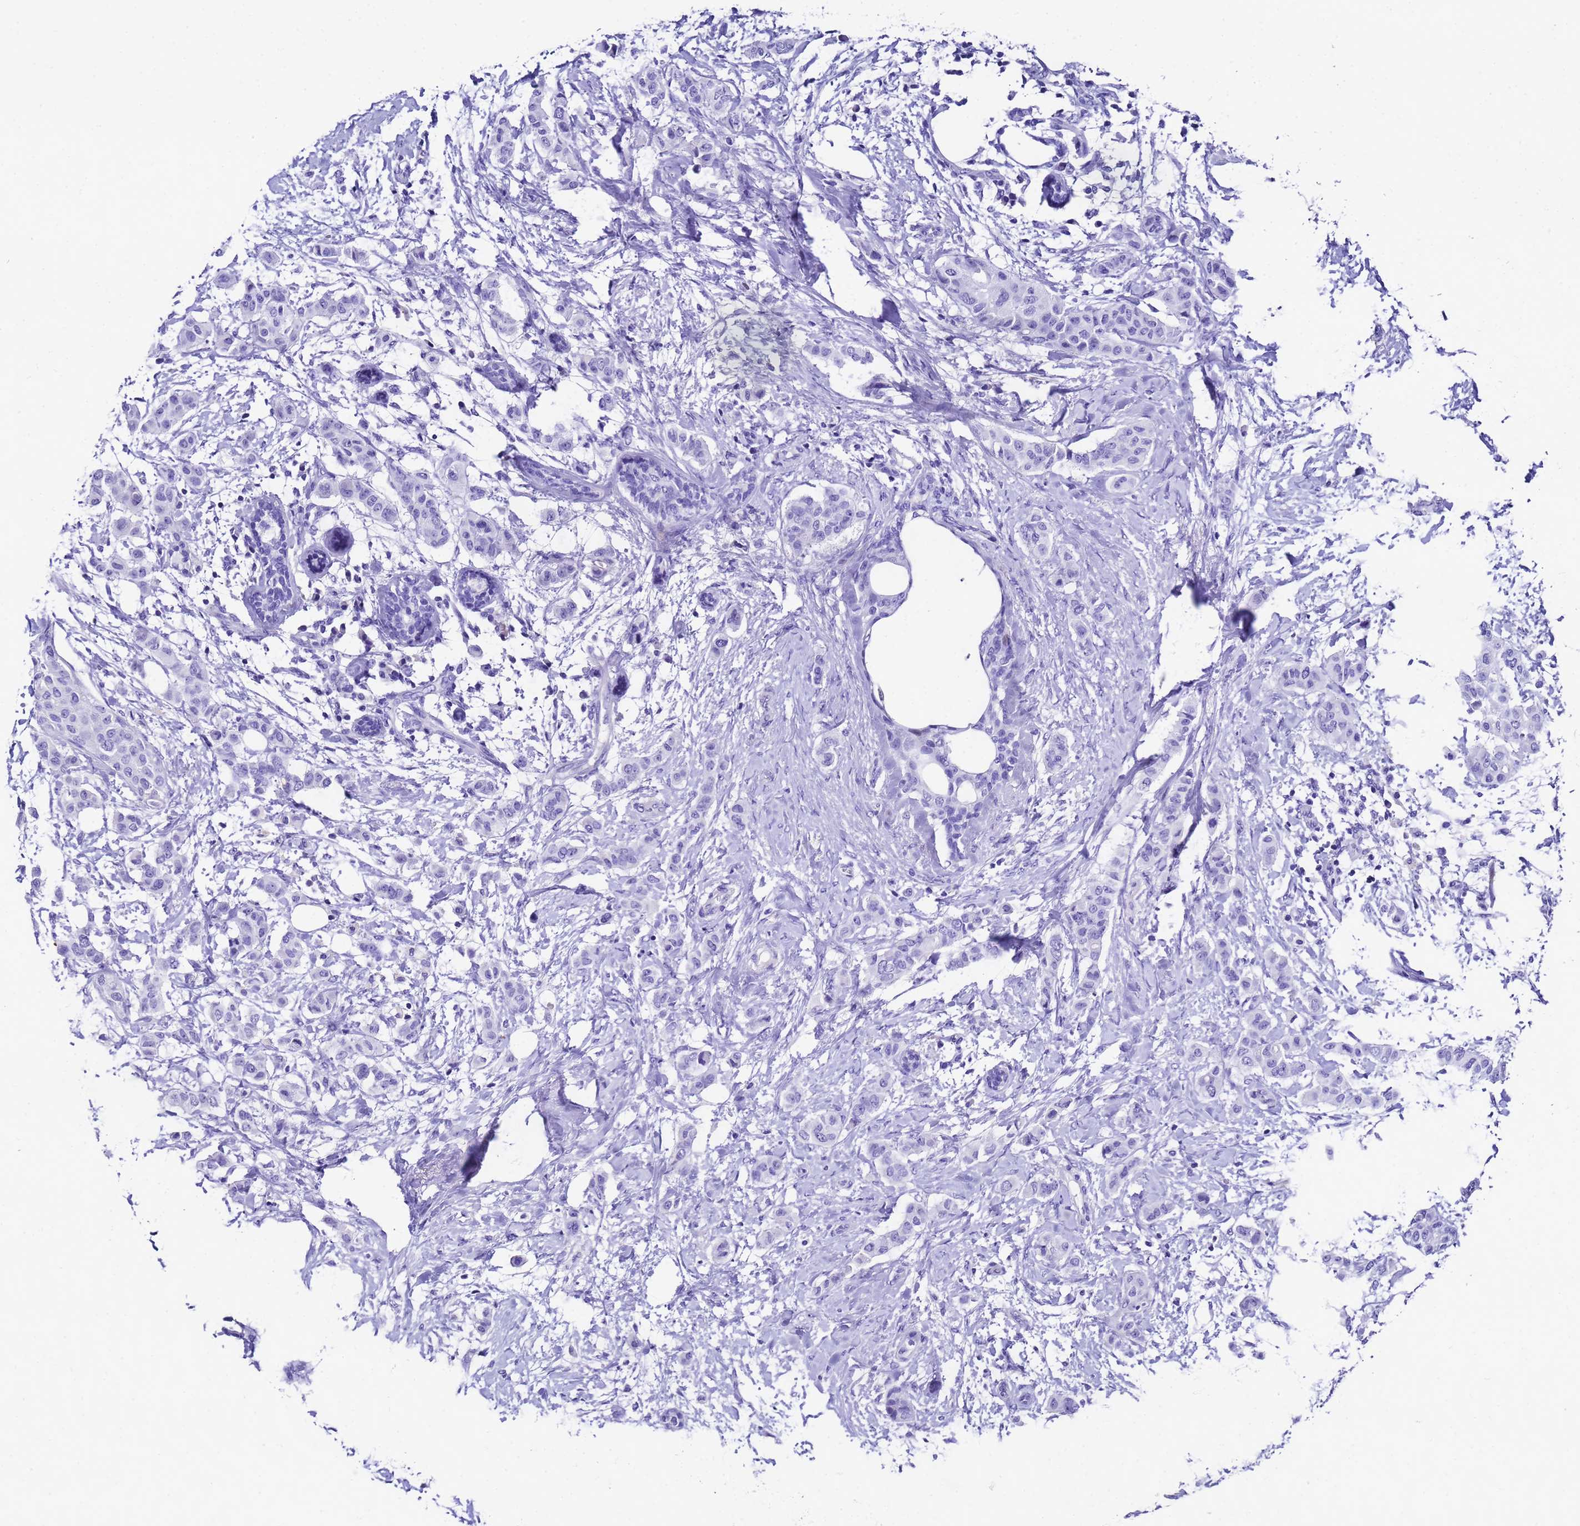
{"staining": {"intensity": "negative", "quantity": "none", "location": "none"}, "tissue": "breast cancer", "cell_type": "Tumor cells", "image_type": "cancer", "snomed": [{"axis": "morphology", "description": "Duct carcinoma"}, {"axis": "topography", "description": "Breast"}], "caption": "DAB immunohistochemical staining of breast cancer shows no significant staining in tumor cells.", "gene": "UGT2B10", "patient": {"sex": "female", "age": 40}}